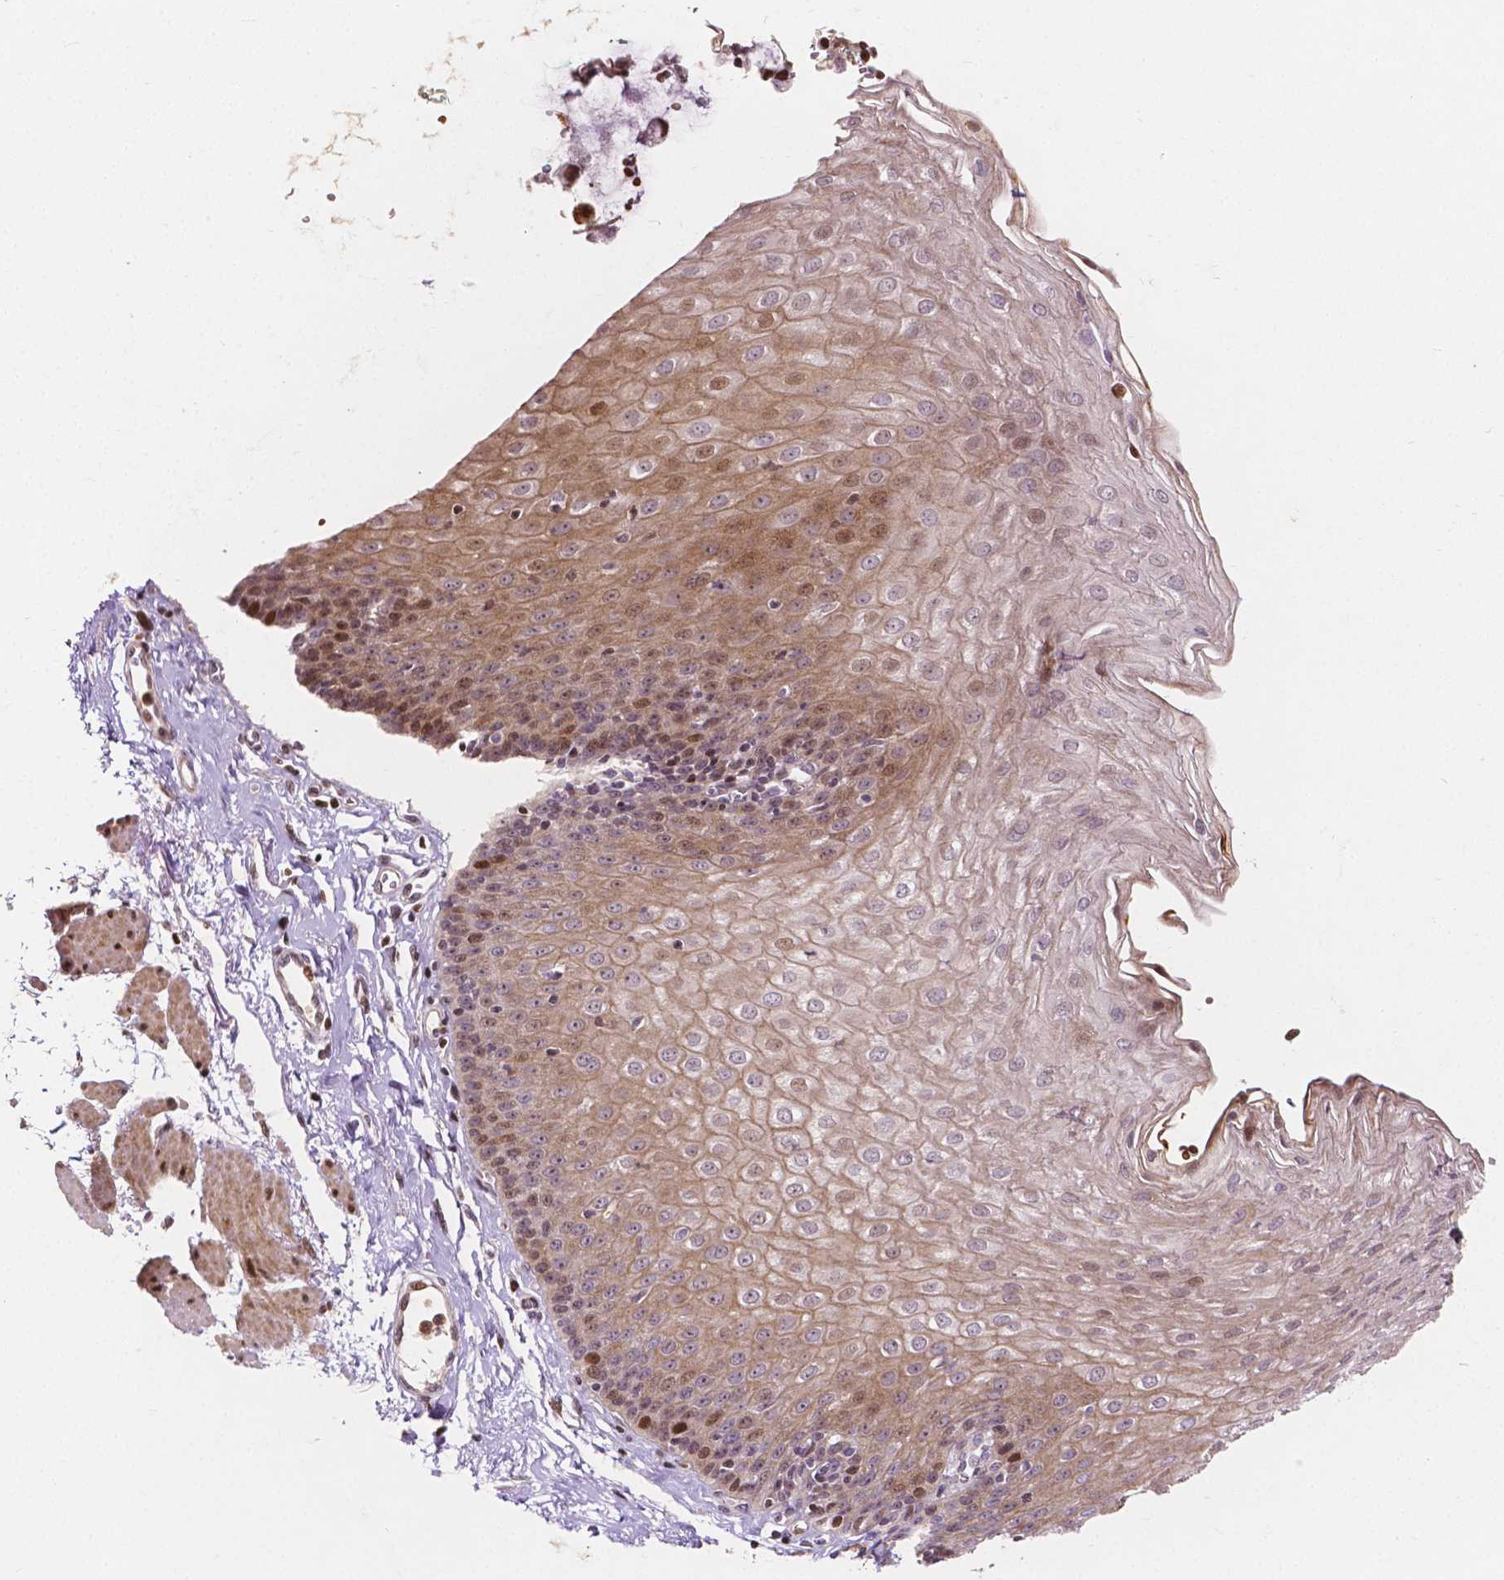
{"staining": {"intensity": "moderate", "quantity": "<25%", "location": "cytoplasmic/membranous,nuclear"}, "tissue": "esophagus", "cell_type": "Squamous epithelial cells", "image_type": "normal", "snomed": [{"axis": "morphology", "description": "Normal tissue, NOS"}, {"axis": "topography", "description": "Esophagus"}], "caption": "Squamous epithelial cells show low levels of moderate cytoplasmic/membranous,nuclear staining in approximately <25% of cells in unremarkable human esophagus.", "gene": "PTPN18", "patient": {"sex": "female", "age": 81}}